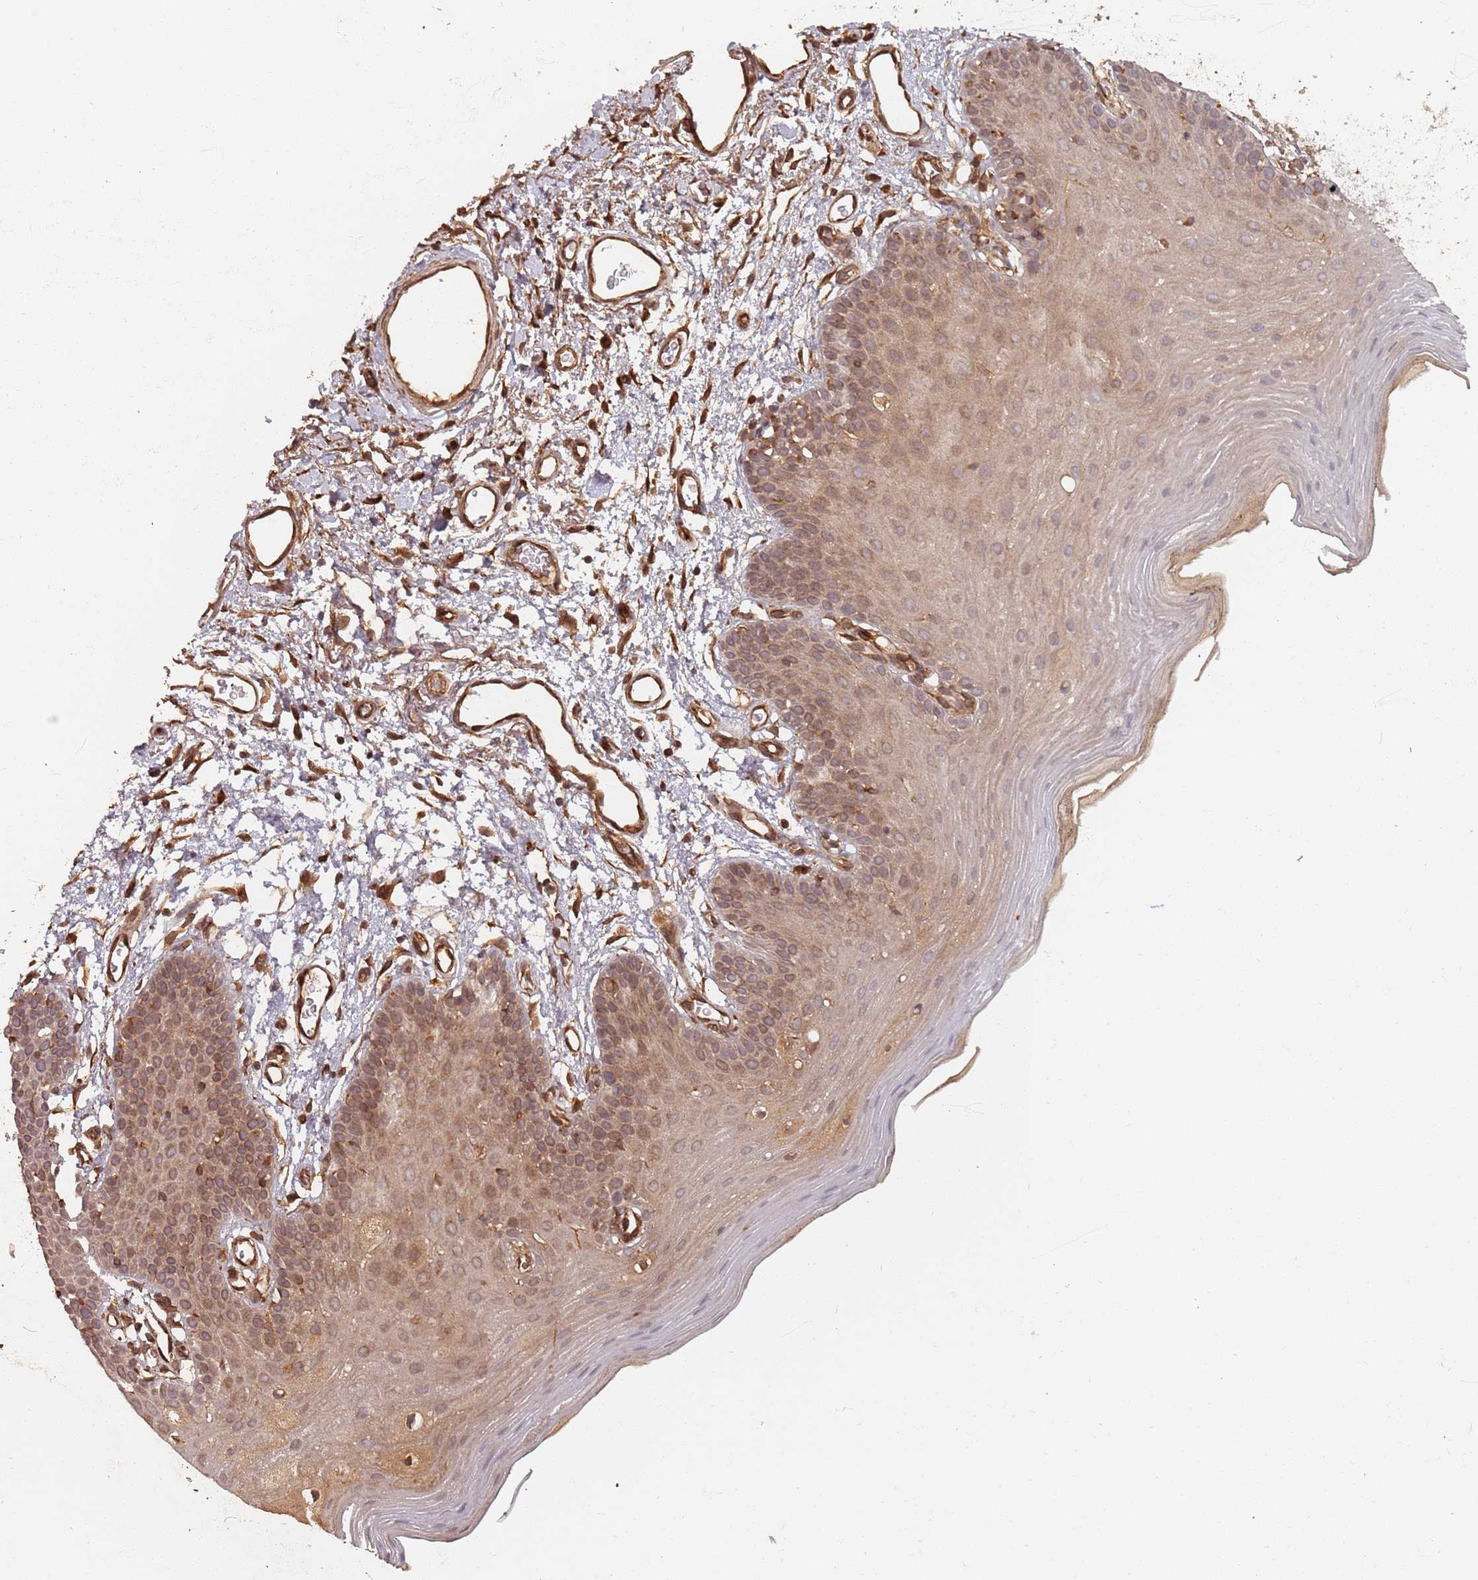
{"staining": {"intensity": "weak", "quantity": ">75%", "location": "cytoplasmic/membranous"}, "tissue": "oral mucosa", "cell_type": "Squamous epithelial cells", "image_type": "normal", "snomed": [{"axis": "morphology", "description": "Normal tissue, NOS"}, {"axis": "topography", "description": "Oral tissue"}, {"axis": "topography", "description": "Tounge, NOS"}], "caption": "Immunohistochemical staining of benign oral mucosa demonstrates >75% levels of weak cytoplasmic/membranous protein staining in approximately >75% of squamous epithelial cells.", "gene": "SDCCAG8", "patient": {"sex": "female", "age": 81}}